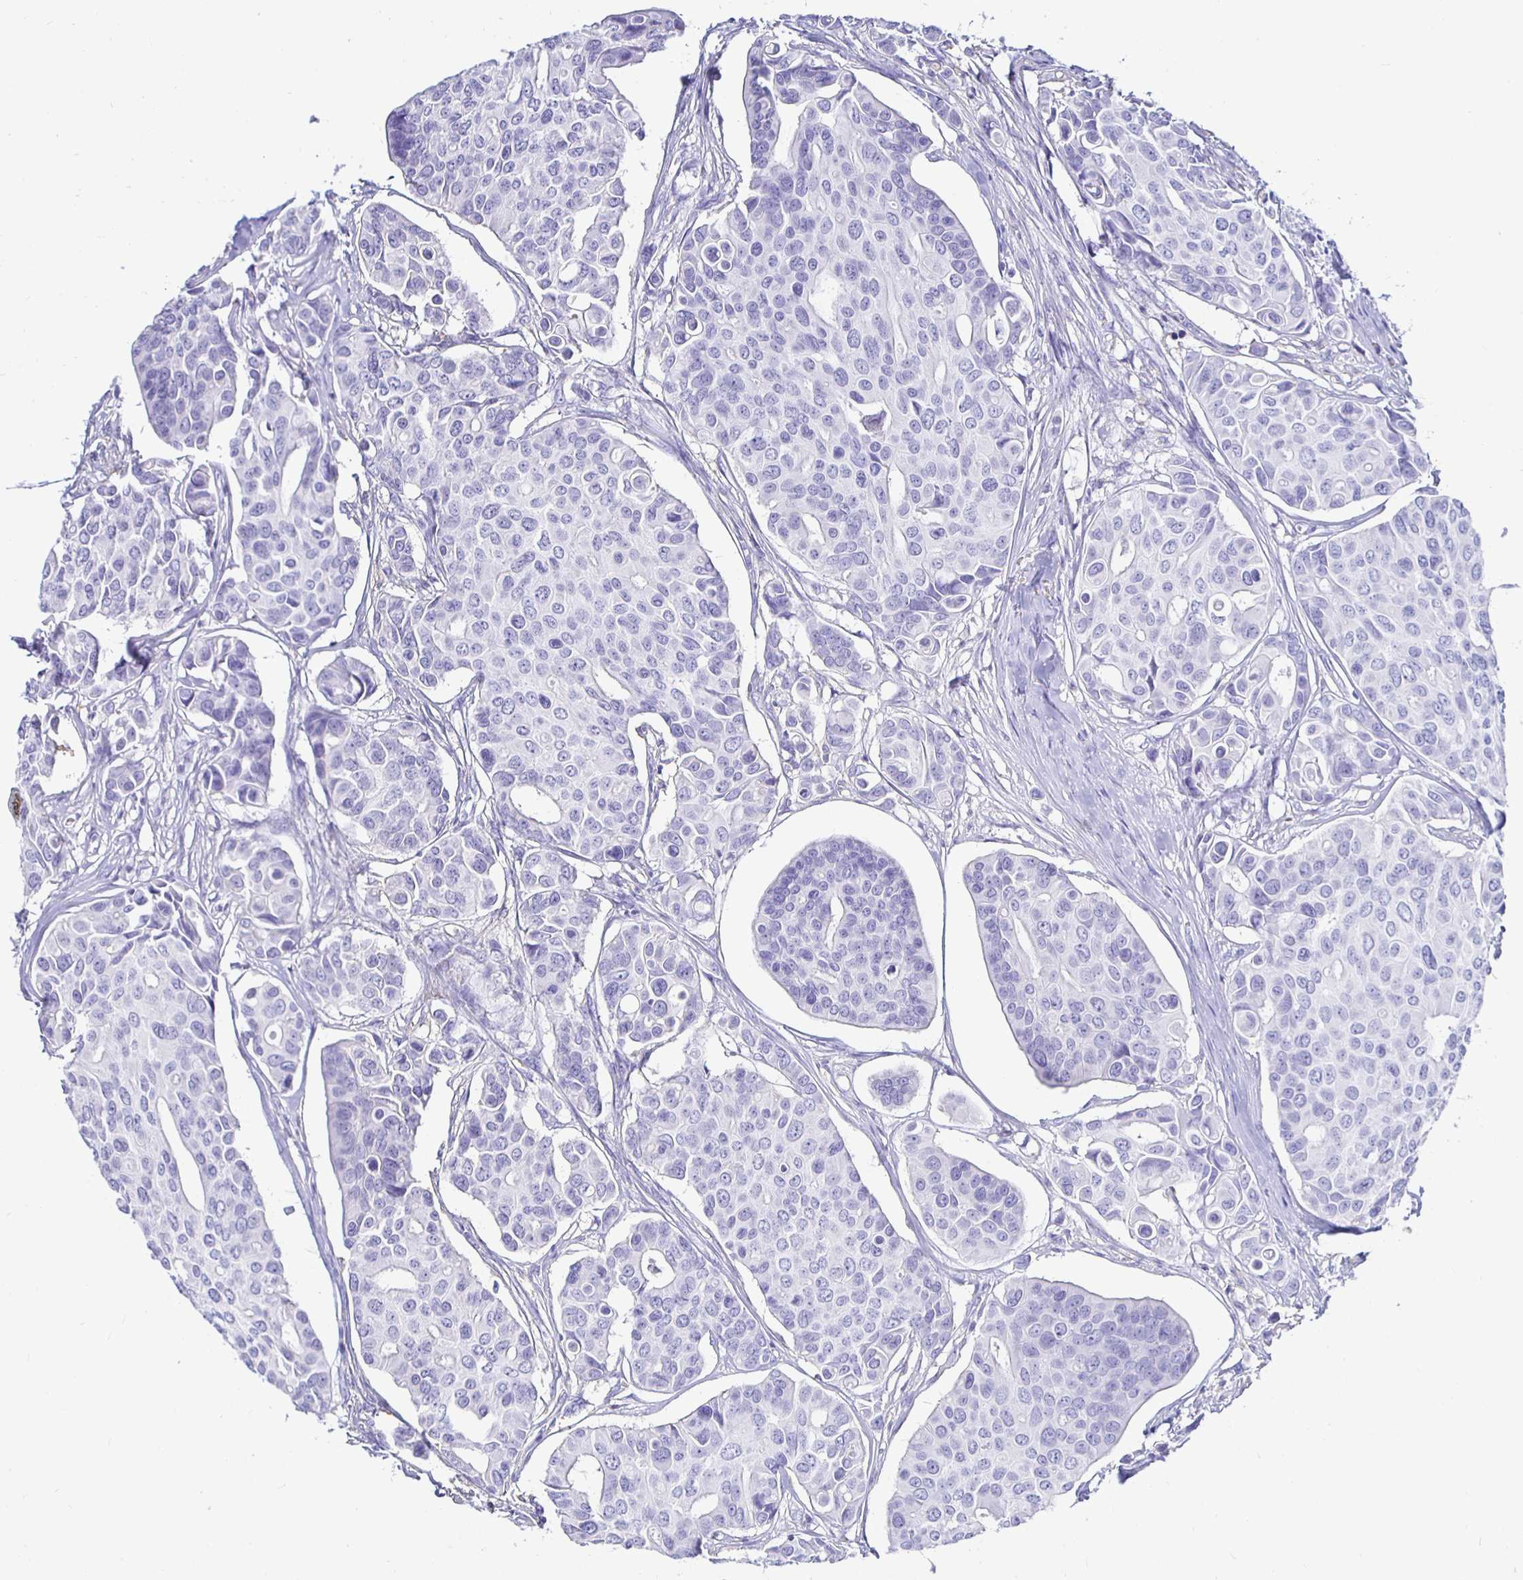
{"staining": {"intensity": "negative", "quantity": "none", "location": "none"}, "tissue": "breast cancer", "cell_type": "Tumor cells", "image_type": "cancer", "snomed": [{"axis": "morphology", "description": "Normal tissue, NOS"}, {"axis": "morphology", "description": "Duct carcinoma"}, {"axis": "topography", "description": "Skin"}, {"axis": "topography", "description": "Breast"}], "caption": "This image is of breast cancer stained with IHC to label a protein in brown with the nuclei are counter-stained blue. There is no staining in tumor cells.", "gene": "UMOD", "patient": {"sex": "female", "age": 54}}